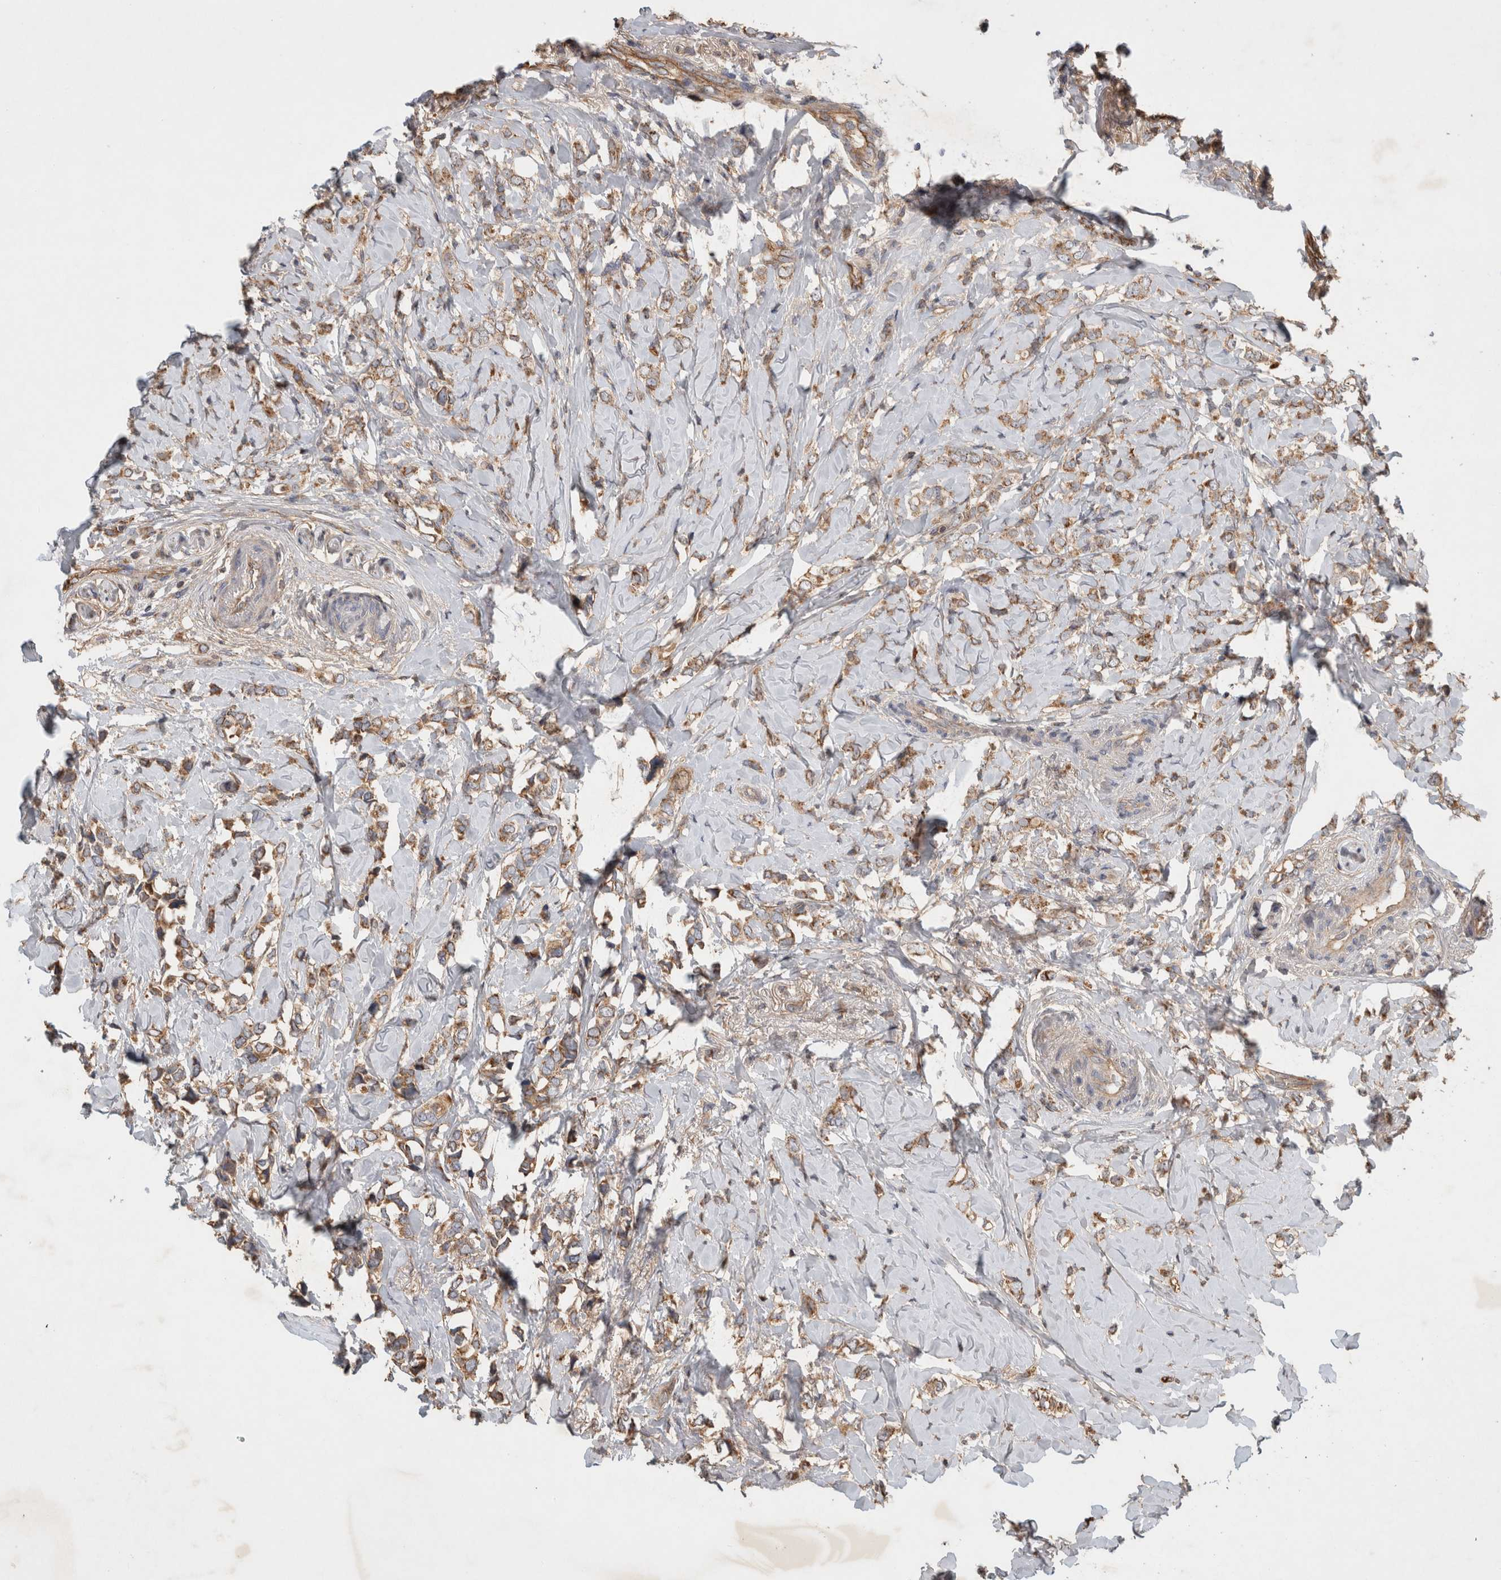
{"staining": {"intensity": "moderate", "quantity": ">75%", "location": "cytoplasmic/membranous"}, "tissue": "breast cancer", "cell_type": "Tumor cells", "image_type": "cancer", "snomed": [{"axis": "morphology", "description": "Normal tissue, NOS"}, {"axis": "morphology", "description": "Lobular carcinoma"}, {"axis": "topography", "description": "Breast"}], "caption": "Immunohistochemical staining of lobular carcinoma (breast) reveals medium levels of moderate cytoplasmic/membranous positivity in approximately >75% of tumor cells.", "gene": "SERAC1", "patient": {"sex": "female", "age": 47}}